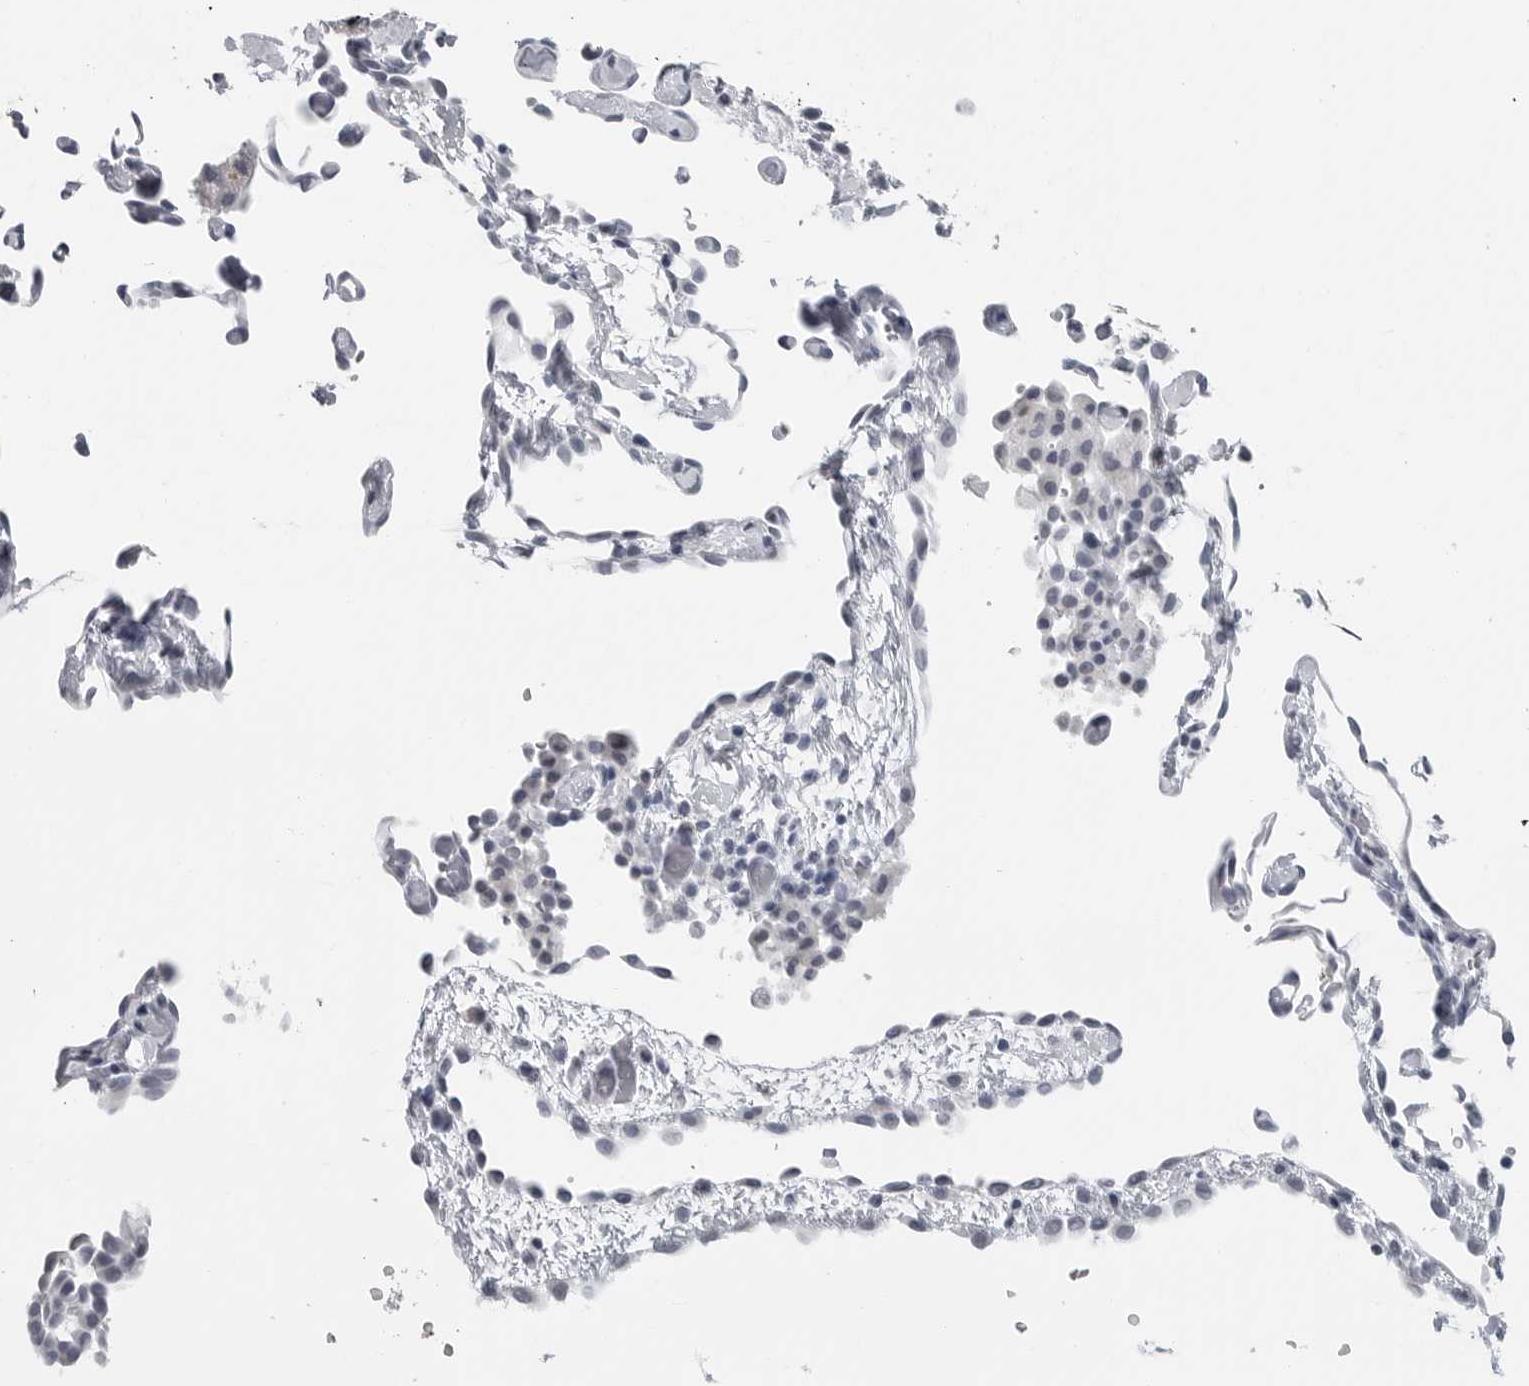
{"staining": {"intensity": "negative", "quantity": "none", "location": "none"}, "tissue": "liver cancer", "cell_type": "Tumor cells", "image_type": "cancer", "snomed": [{"axis": "morphology", "description": "Carcinoma, Hepatocellular, NOS"}, {"axis": "topography", "description": "Liver"}], "caption": "Liver cancer was stained to show a protein in brown. There is no significant positivity in tumor cells.", "gene": "PGA3", "patient": {"sex": "male", "age": 80}}